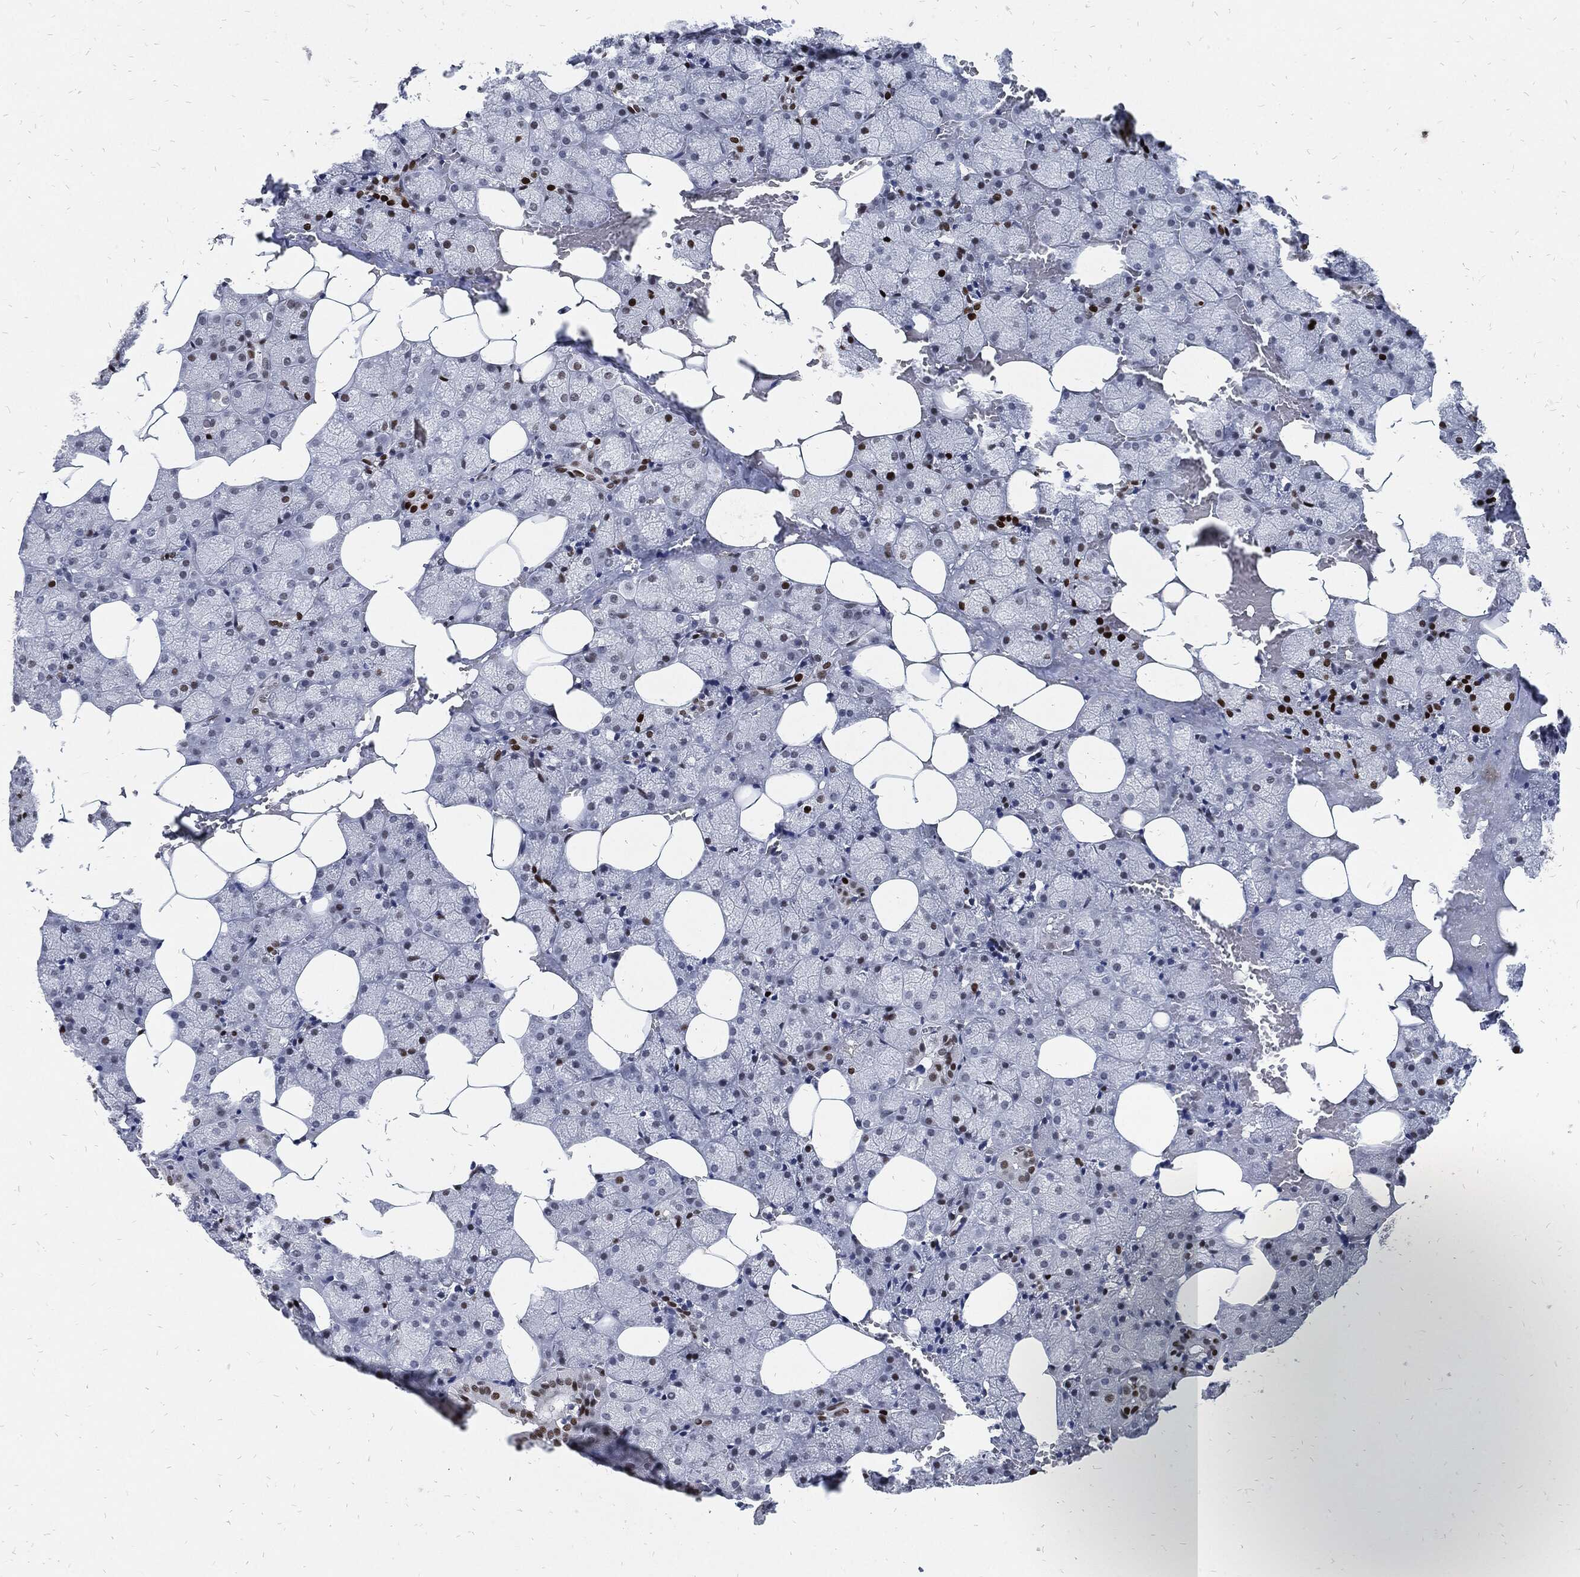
{"staining": {"intensity": "strong", "quantity": "<25%", "location": "nuclear"}, "tissue": "salivary gland", "cell_type": "Glandular cells", "image_type": "normal", "snomed": [{"axis": "morphology", "description": "Normal tissue, NOS"}, {"axis": "topography", "description": "Salivary gland"}], "caption": "Immunohistochemical staining of normal salivary gland demonstrates <25% levels of strong nuclear protein expression in about <25% of glandular cells.", "gene": "JUN", "patient": {"sex": "male", "age": 38}}